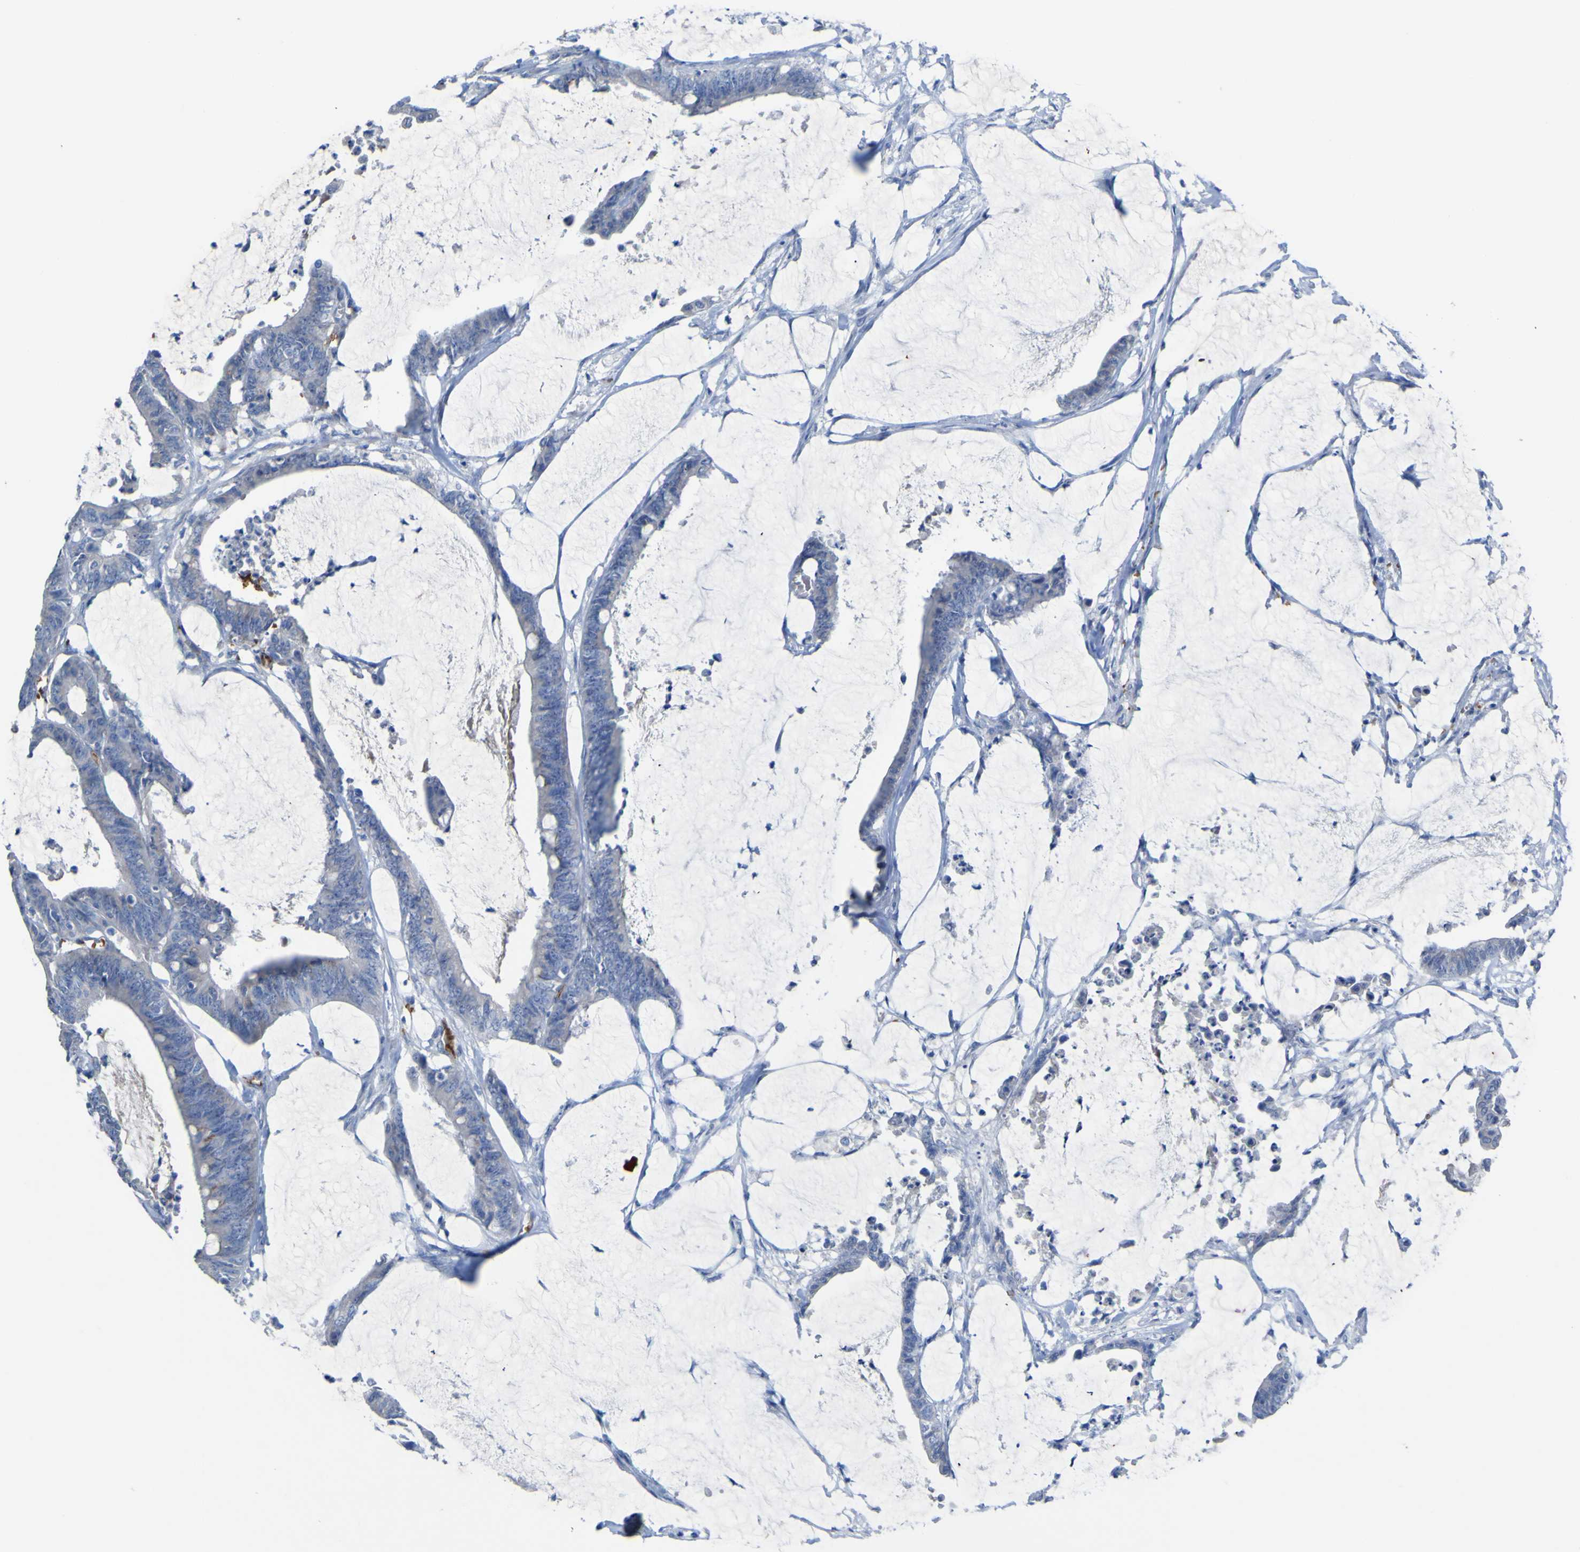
{"staining": {"intensity": "negative", "quantity": "none", "location": "none"}, "tissue": "colorectal cancer", "cell_type": "Tumor cells", "image_type": "cancer", "snomed": [{"axis": "morphology", "description": "Adenocarcinoma, NOS"}, {"axis": "topography", "description": "Rectum"}], "caption": "This is an IHC micrograph of colorectal cancer. There is no positivity in tumor cells.", "gene": "GCM1", "patient": {"sex": "female", "age": 66}}